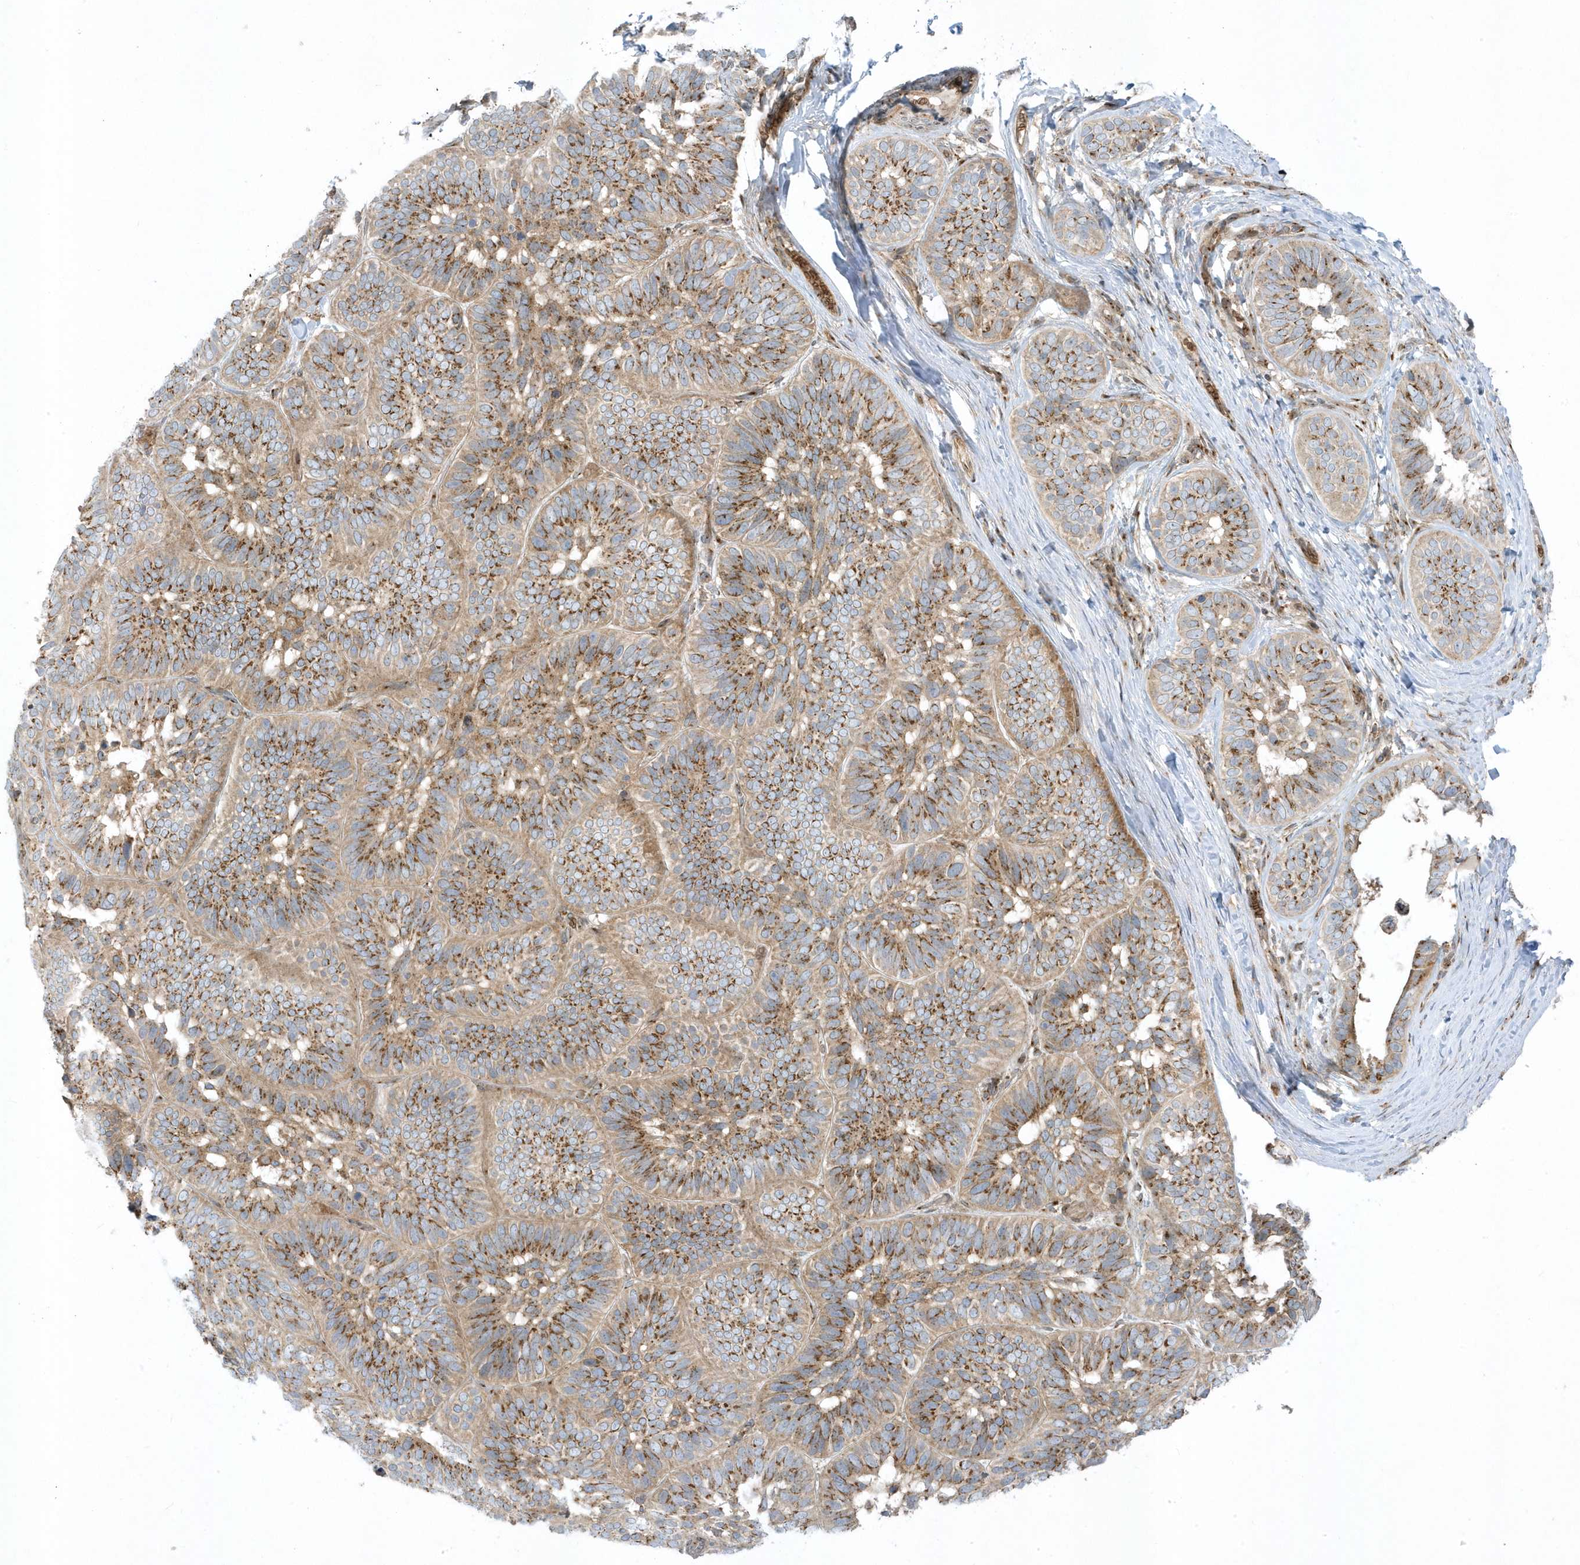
{"staining": {"intensity": "moderate", "quantity": ">75%", "location": "cytoplasmic/membranous"}, "tissue": "skin cancer", "cell_type": "Tumor cells", "image_type": "cancer", "snomed": [{"axis": "morphology", "description": "Basal cell carcinoma"}, {"axis": "topography", "description": "Skin"}], "caption": "Human skin cancer (basal cell carcinoma) stained with a protein marker exhibits moderate staining in tumor cells.", "gene": "RPP40", "patient": {"sex": "male", "age": 62}}